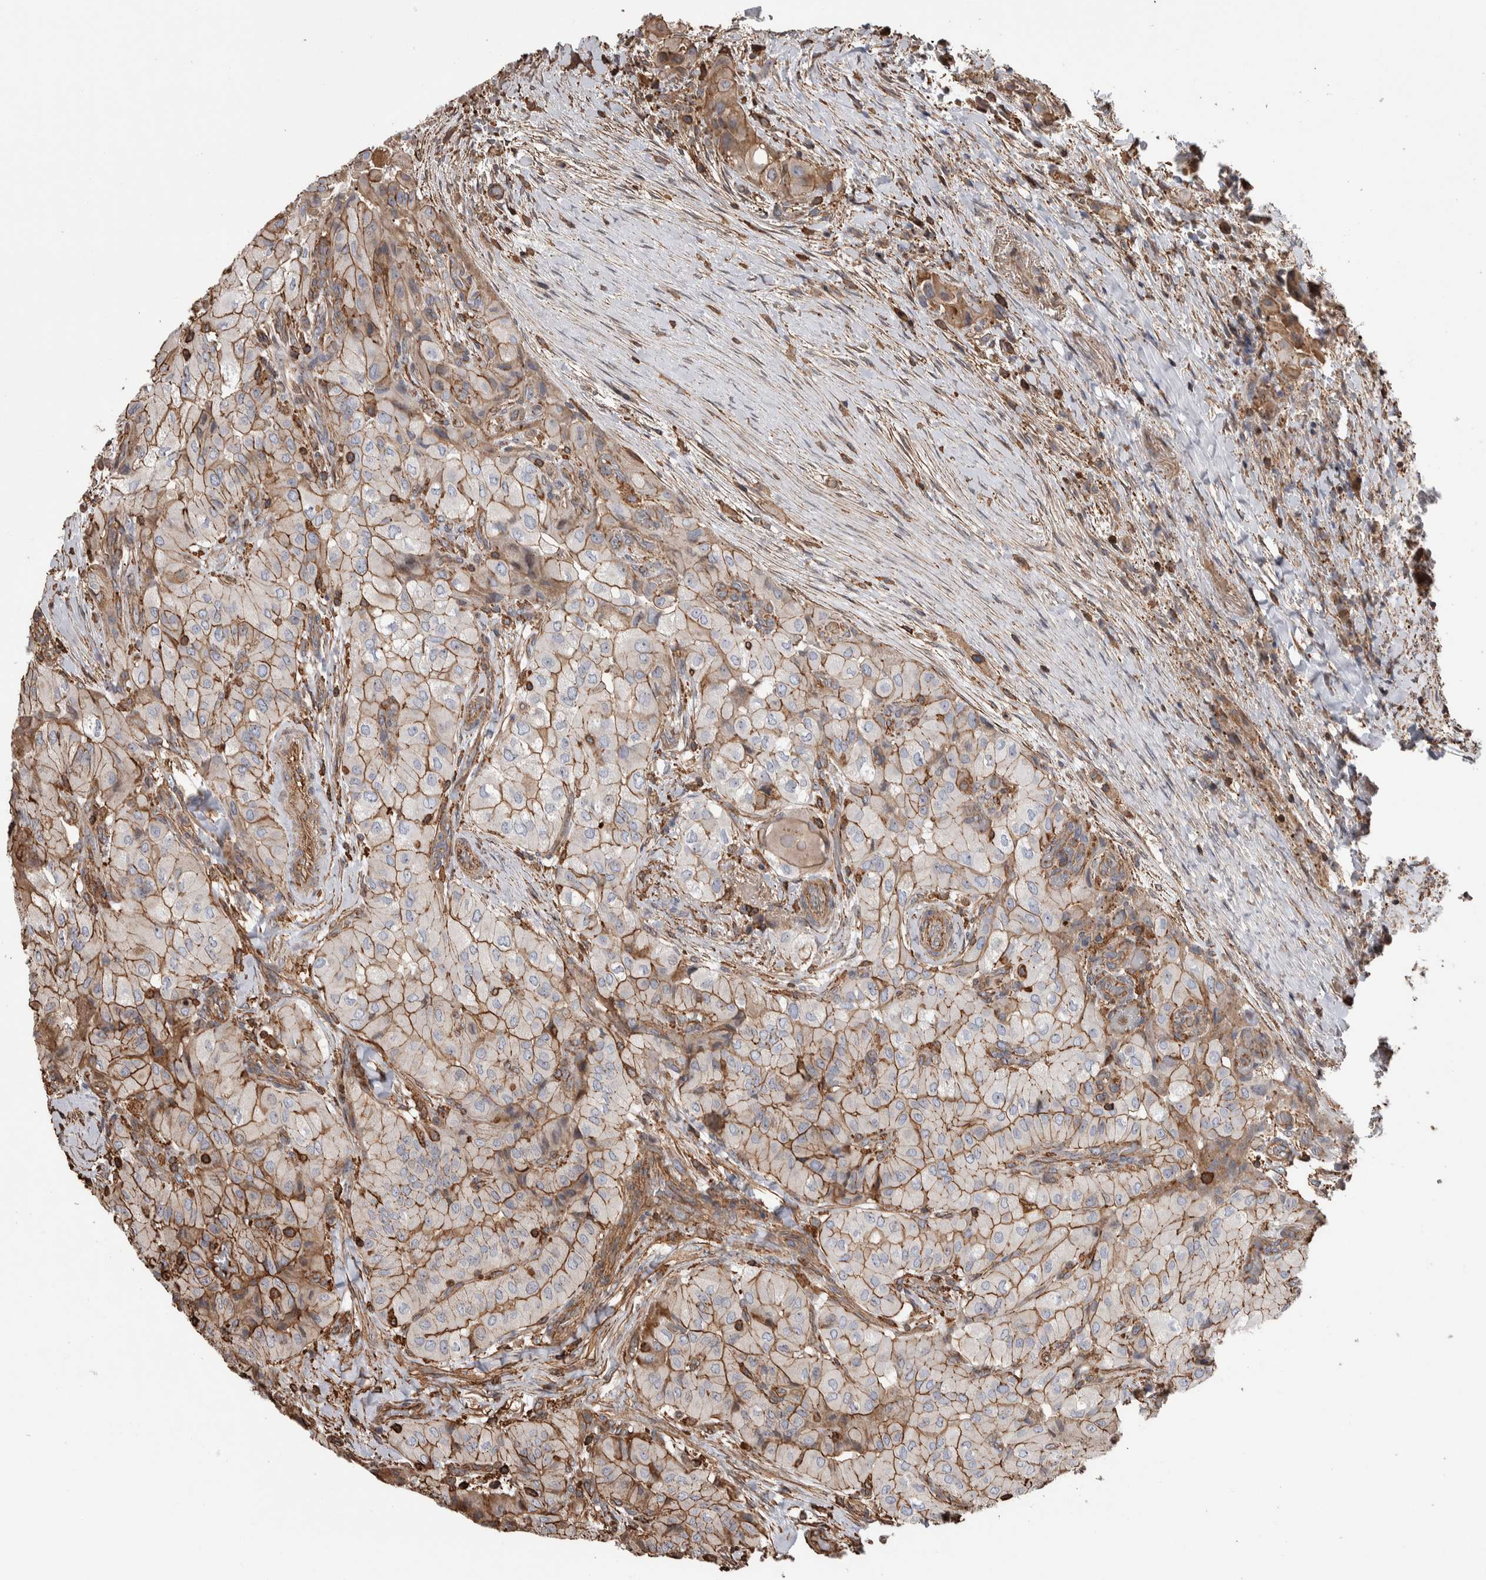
{"staining": {"intensity": "moderate", "quantity": ">75%", "location": "cytoplasmic/membranous"}, "tissue": "thyroid cancer", "cell_type": "Tumor cells", "image_type": "cancer", "snomed": [{"axis": "morphology", "description": "Papillary adenocarcinoma, NOS"}, {"axis": "topography", "description": "Thyroid gland"}], "caption": "Protein expression analysis of papillary adenocarcinoma (thyroid) displays moderate cytoplasmic/membranous expression in about >75% of tumor cells. (Brightfield microscopy of DAB IHC at high magnification).", "gene": "ENPP2", "patient": {"sex": "female", "age": 59}}